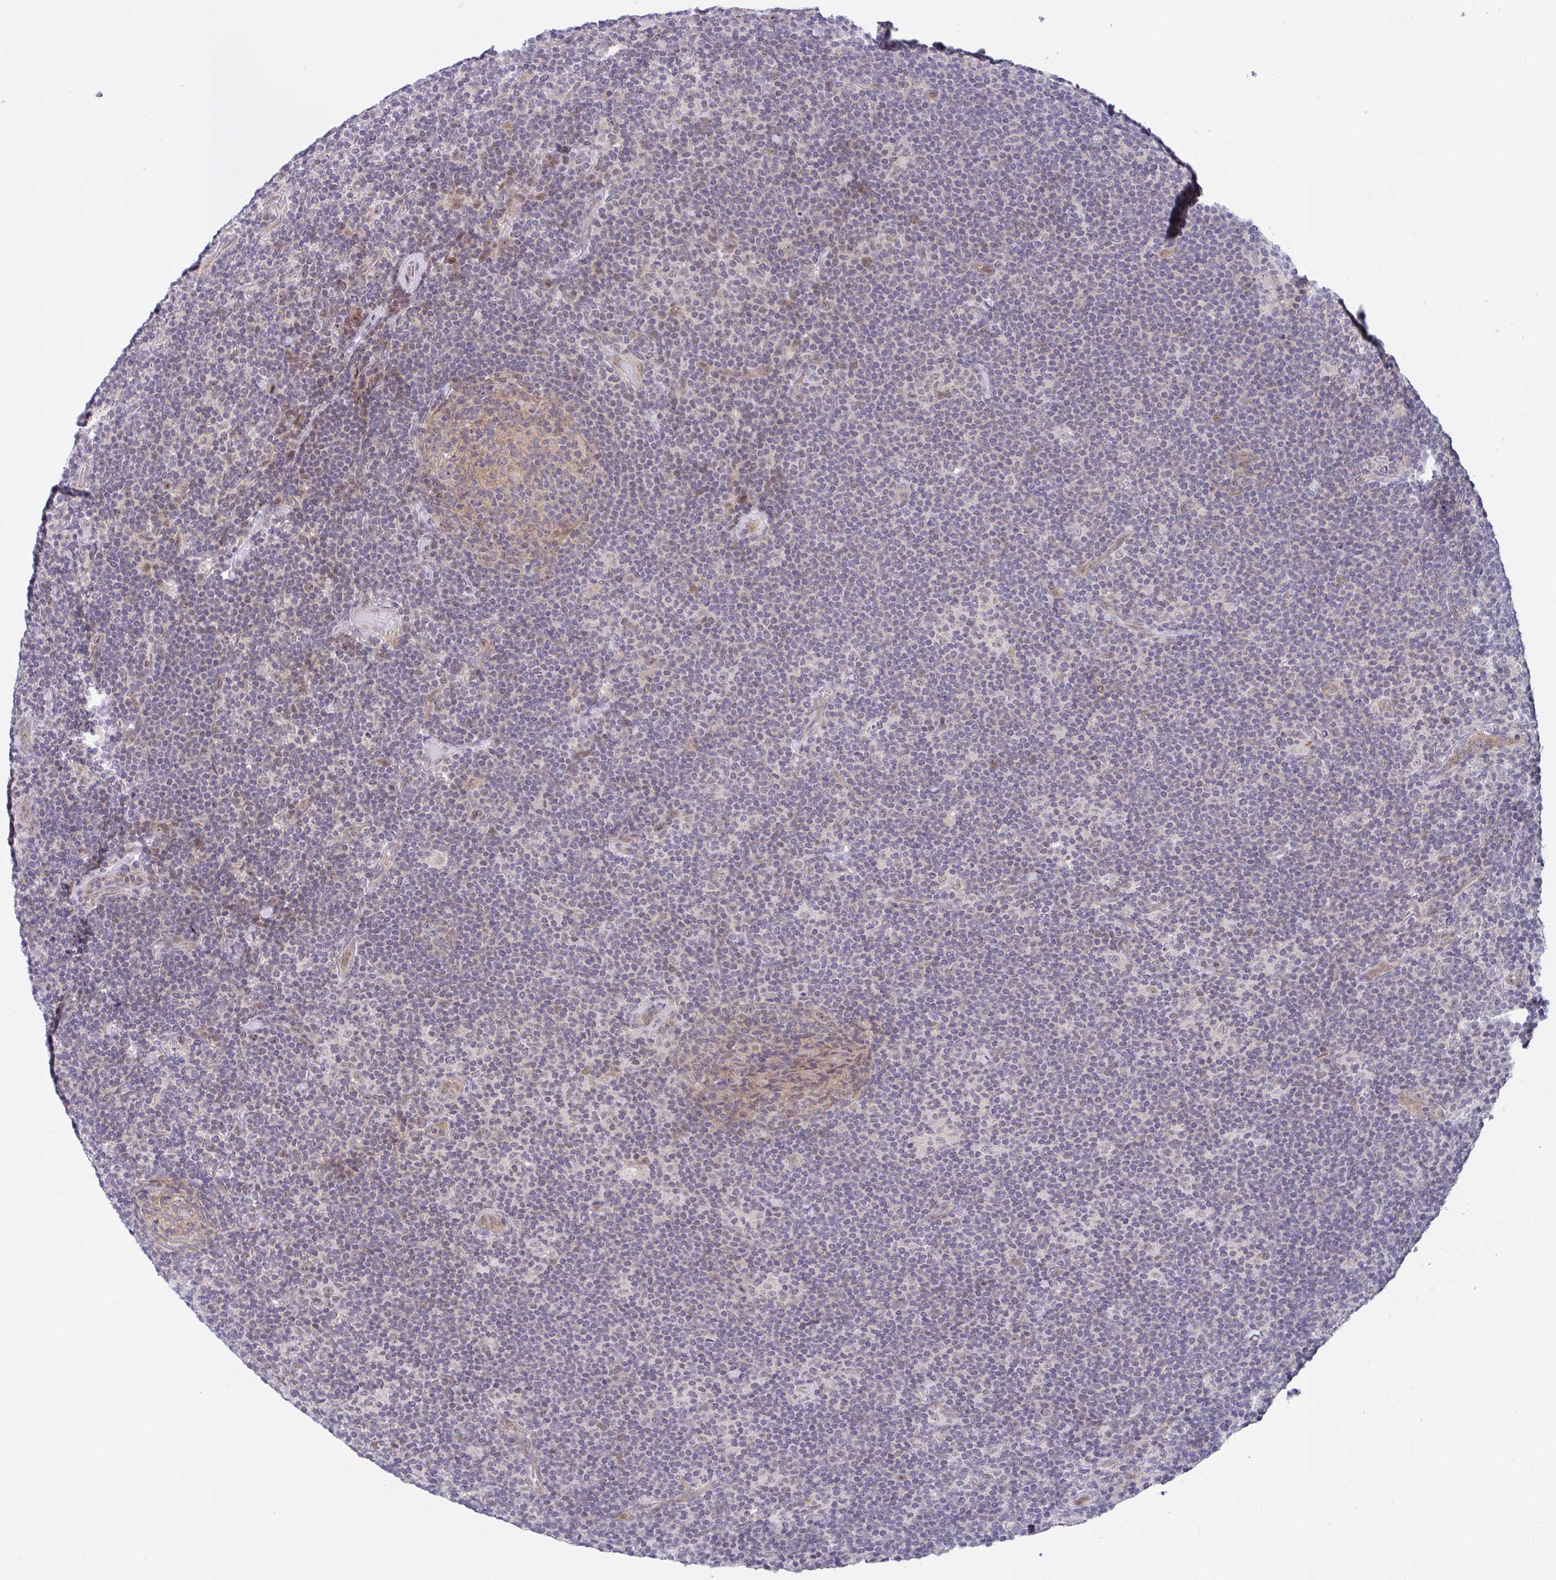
{"staining": {"intensity": "moderate", "quantity": "25%-75%", "location": "nuclear"}, "tissue": "lymphoma", "cell_type": "Tumor cells", "image_type": "cancer", "snomed": [{"axis": "morphology", "description": "Hodgkin's disease, NOS"}, {"axis": "topography", "description": "Lymph node"}], "caption": "Hodgkin's disease stained with immunohistochemistry (IHC) shows moderate nuclear expression in about 25%-75% of tumor cells.", "gene": "RBM18", "patient": {"sex": "female", "age": 57}}